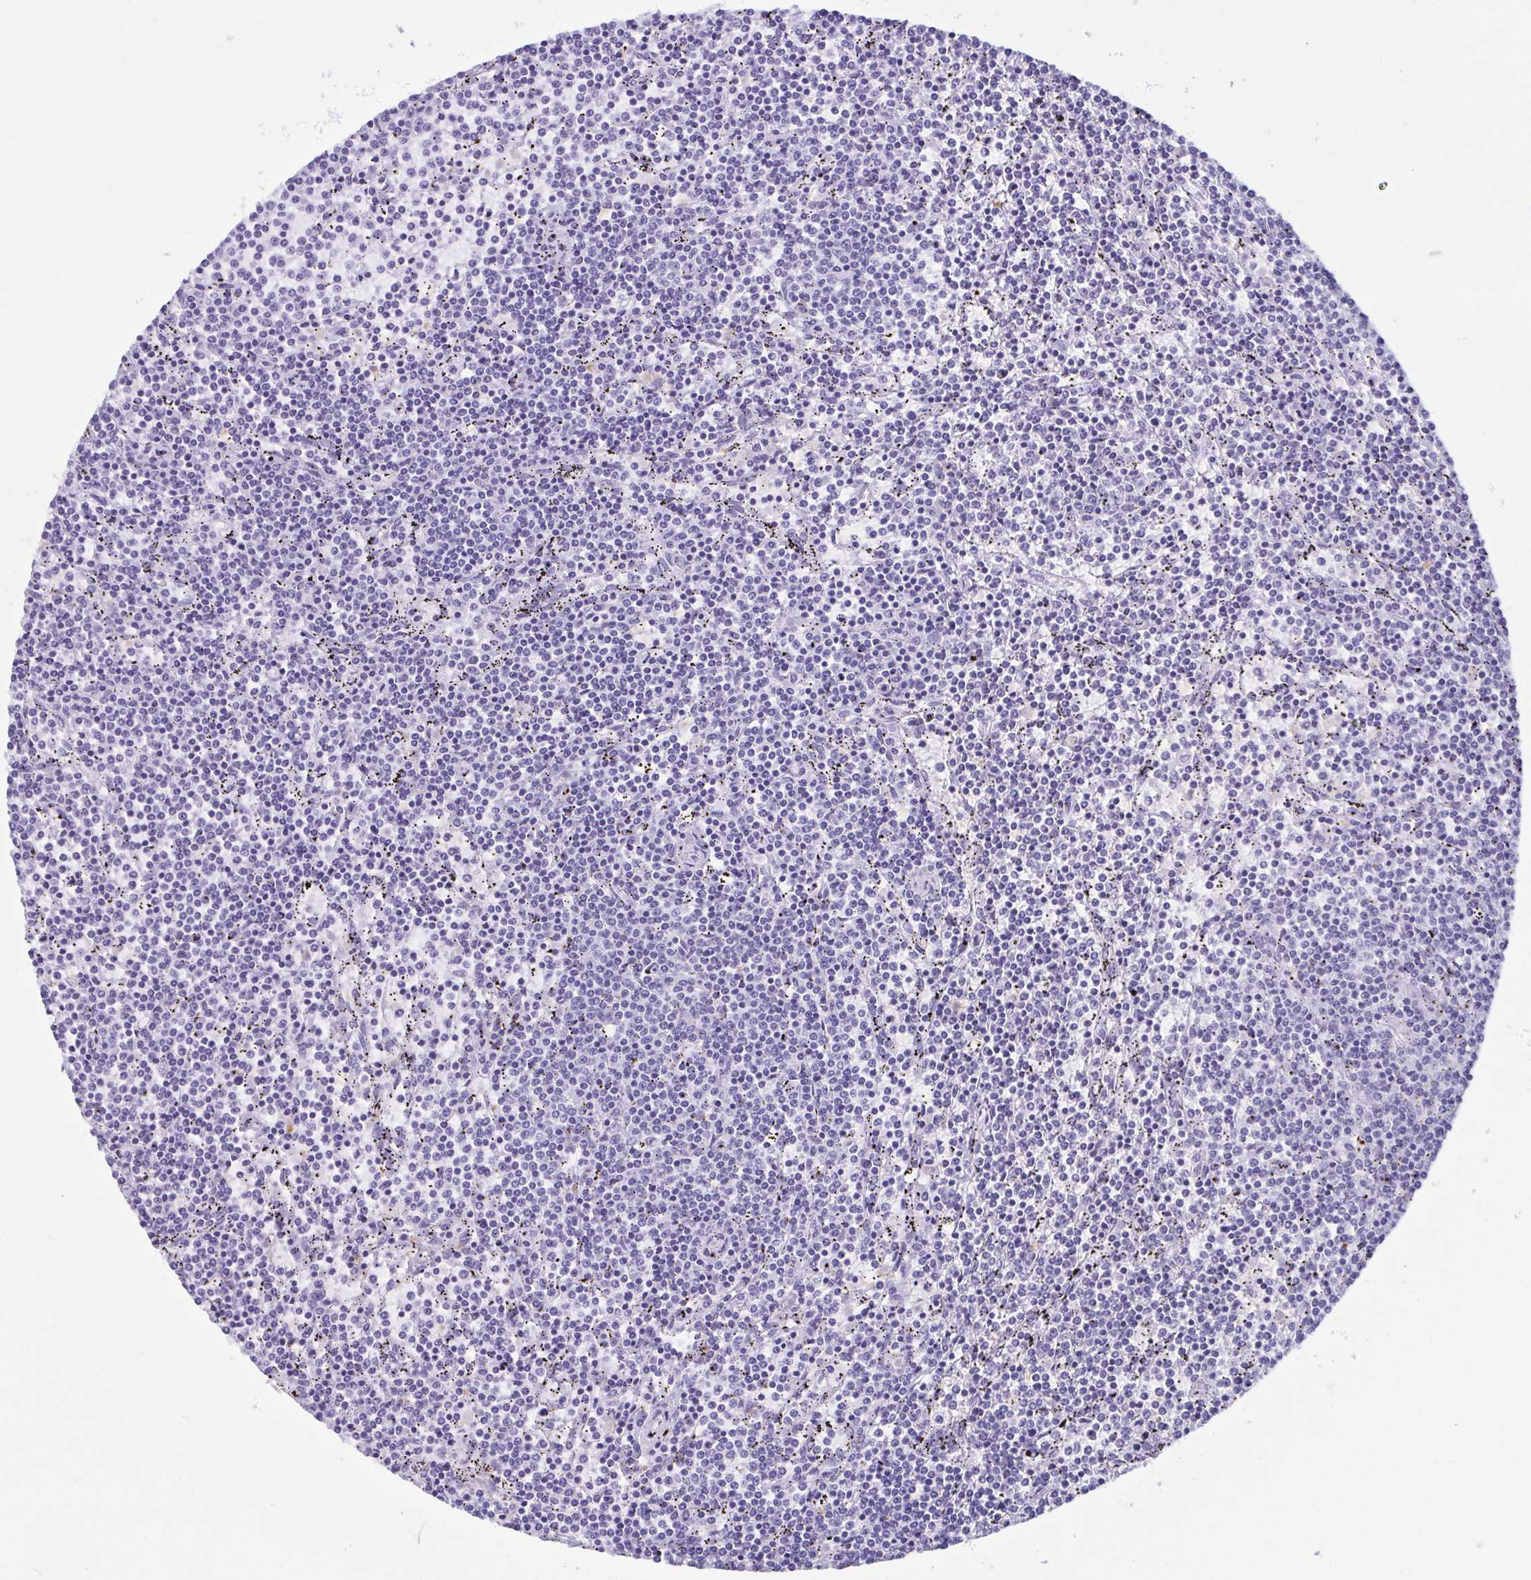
{"staining": {"intensity": "negative", "quantity": "none", "location": "none"}, "tissue": "lymphoma", "cell_type": "Tumor cells", "image_type": "cancer", "snomed": [{"axis": "morphology", "description": "Malignant lymphoma, non-Hodgkin's type, Low grade"}, {"axis": "topography", "description": "Spleen"}], "caption": "Lymphoma stained for a protein using immunohistochemistry (IHC) exhibits no positivity tumor cells.", "gene": "LTF", "patient": {"sex": "female", "age": 50}}